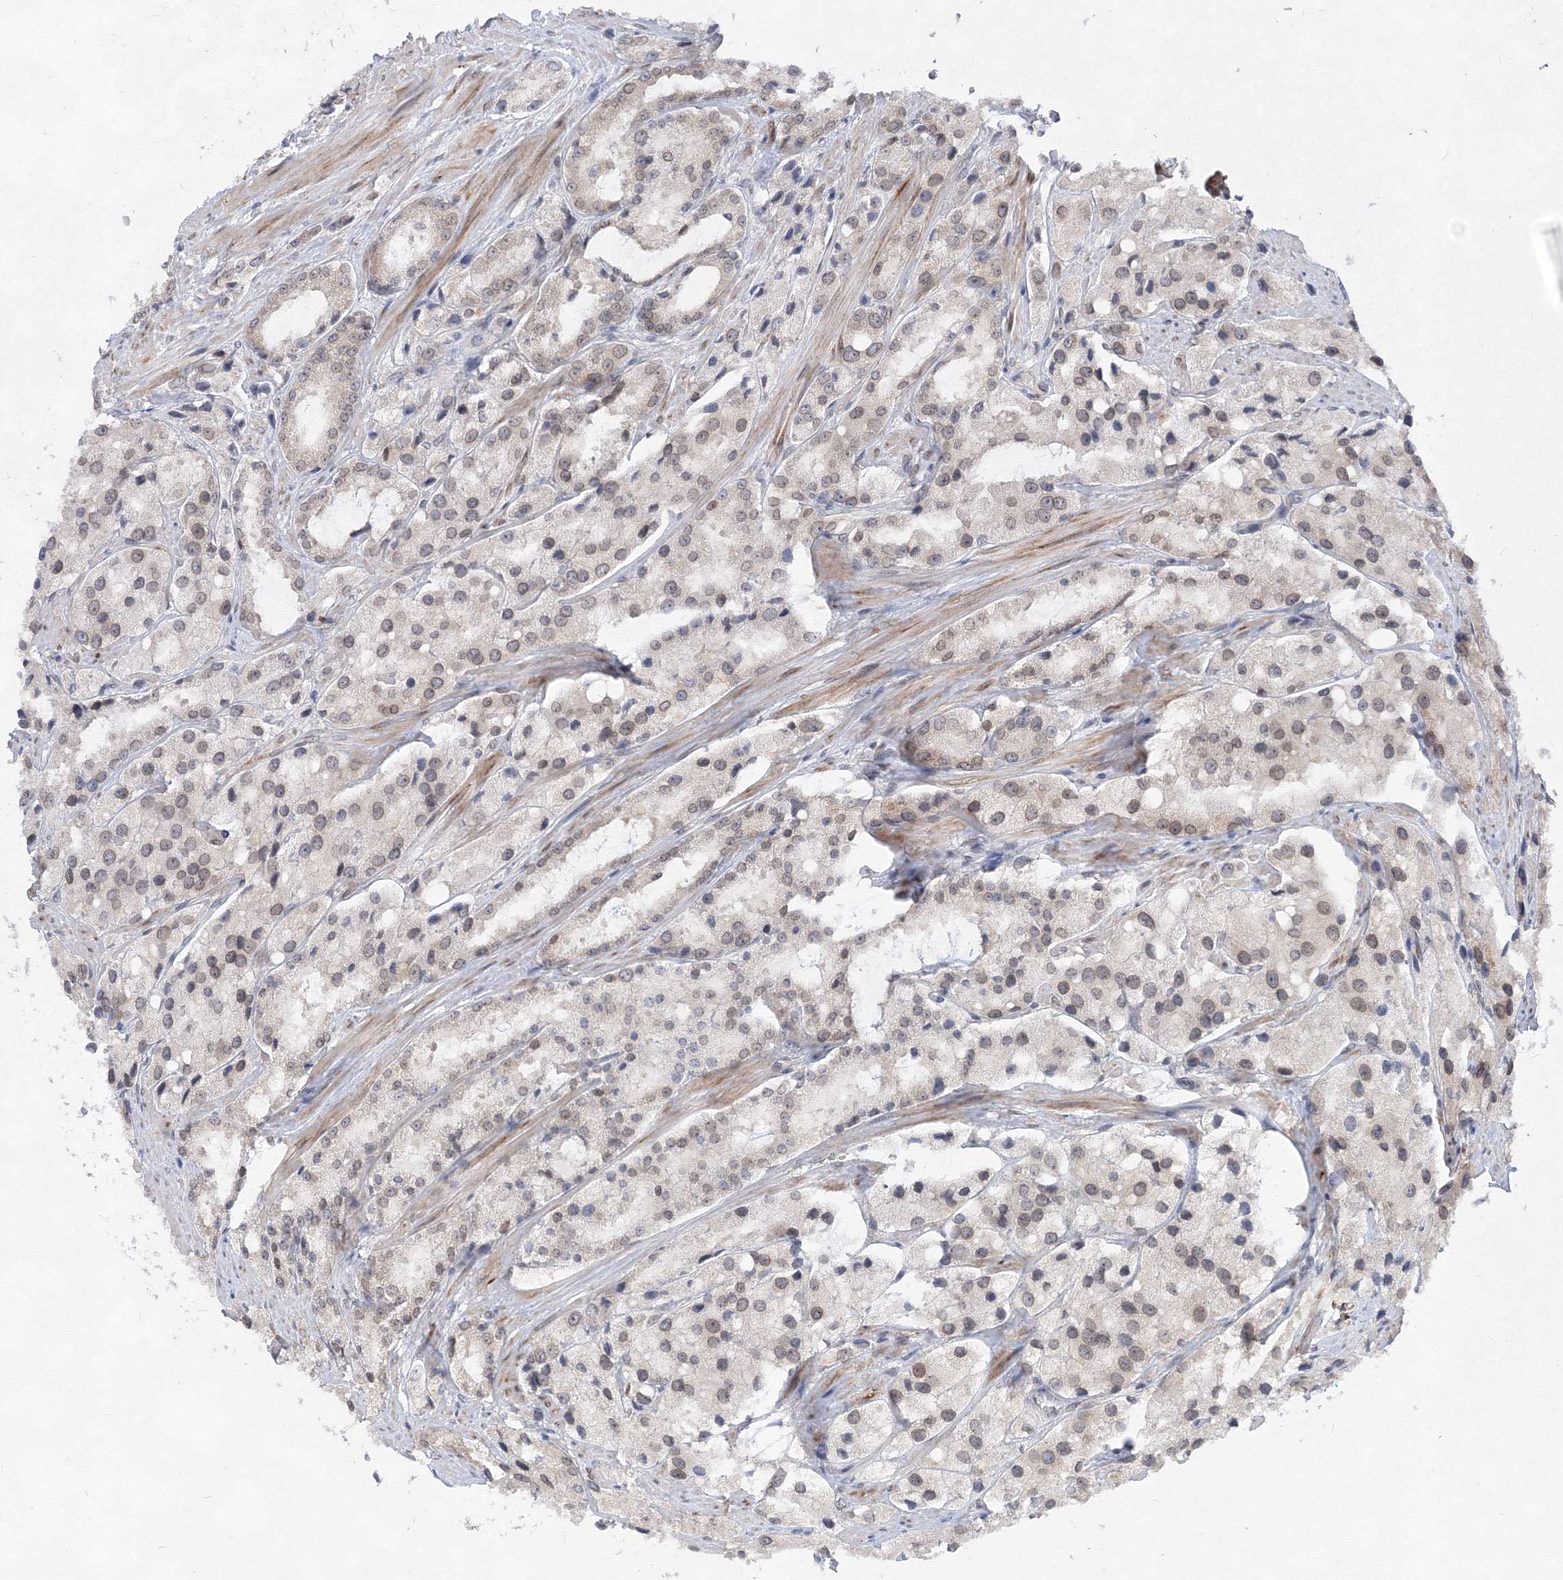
{"staining": {"intensity": "negative", "quantity": "none", "location": "none"}, "tissue": "prostate cancer", "cell_type": "Tumor cells", "image_type": "cancer", "snomed": [{"axis": "morphology", "description": "Adenocarcinoma, High grade"}, {"axis": "topography", "description": "Prostate"}], "caption": "The image reveals no significant staining in tumor cells of prostate cancer (high-grade adenocarcinoma).", "gene": "DNAJB2", "patient": {"sex": "male", "age": 66}}